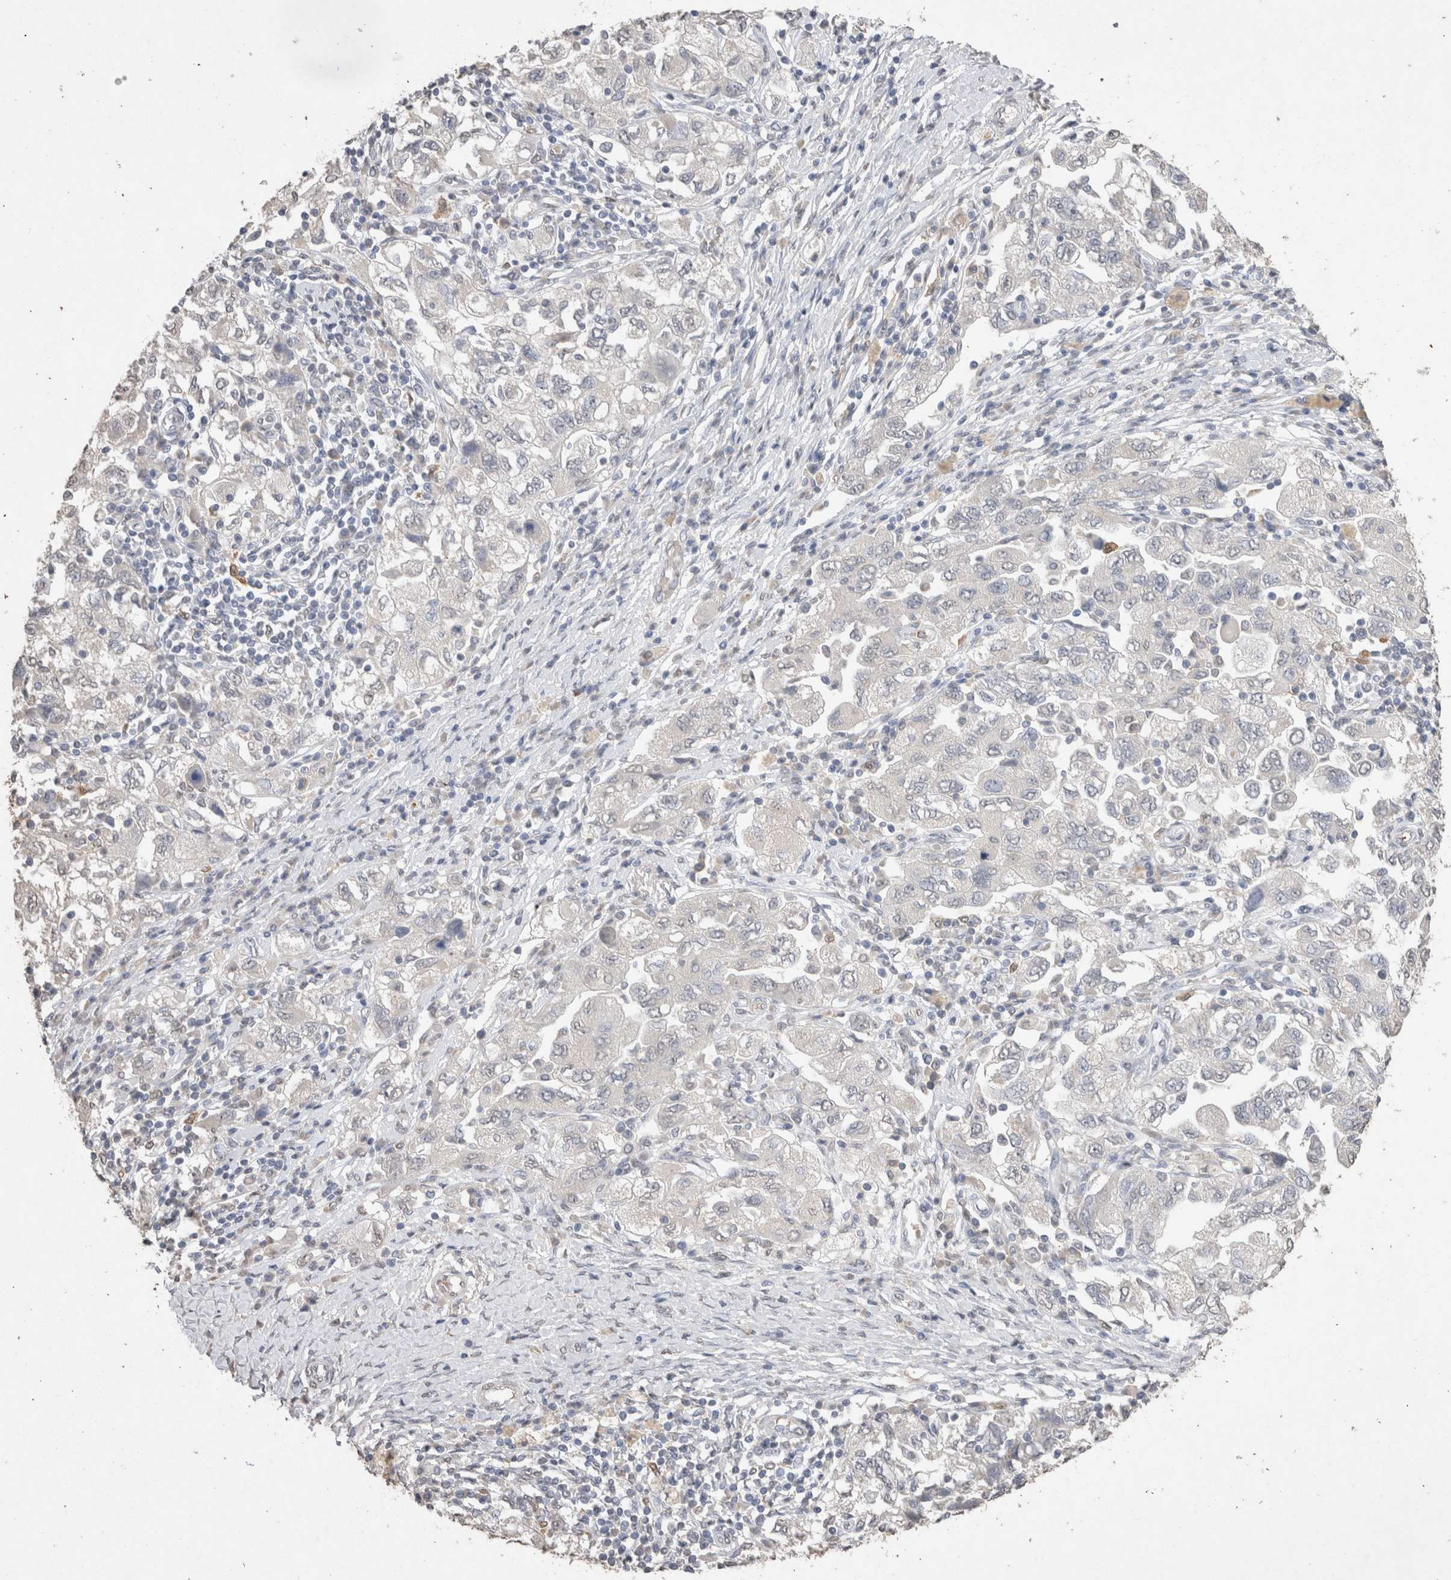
{"staining": {"intensity": "negative", "quantity": "none", "location": "none"}, "tissue": "ovarian cancer", "cell_type": "Tumor cells", "image_type": "cancer", "snomed": [{"axis": "morphology", "description": "Carcinoma, NOS"}, {"axis": "morphology", "description": "Cystadenocarcinoma, serous, NOS"}, {"axis": "topography", "description": "Ovary"}], "caption": "DAB (3,3'-diaminobenzidine) immunohistochemical staining of human carcinoma (ovarian) shows no significant staining in tumor cells.", "gene": "LGALS2", "patient": {"sex": "female", "age": 69}}